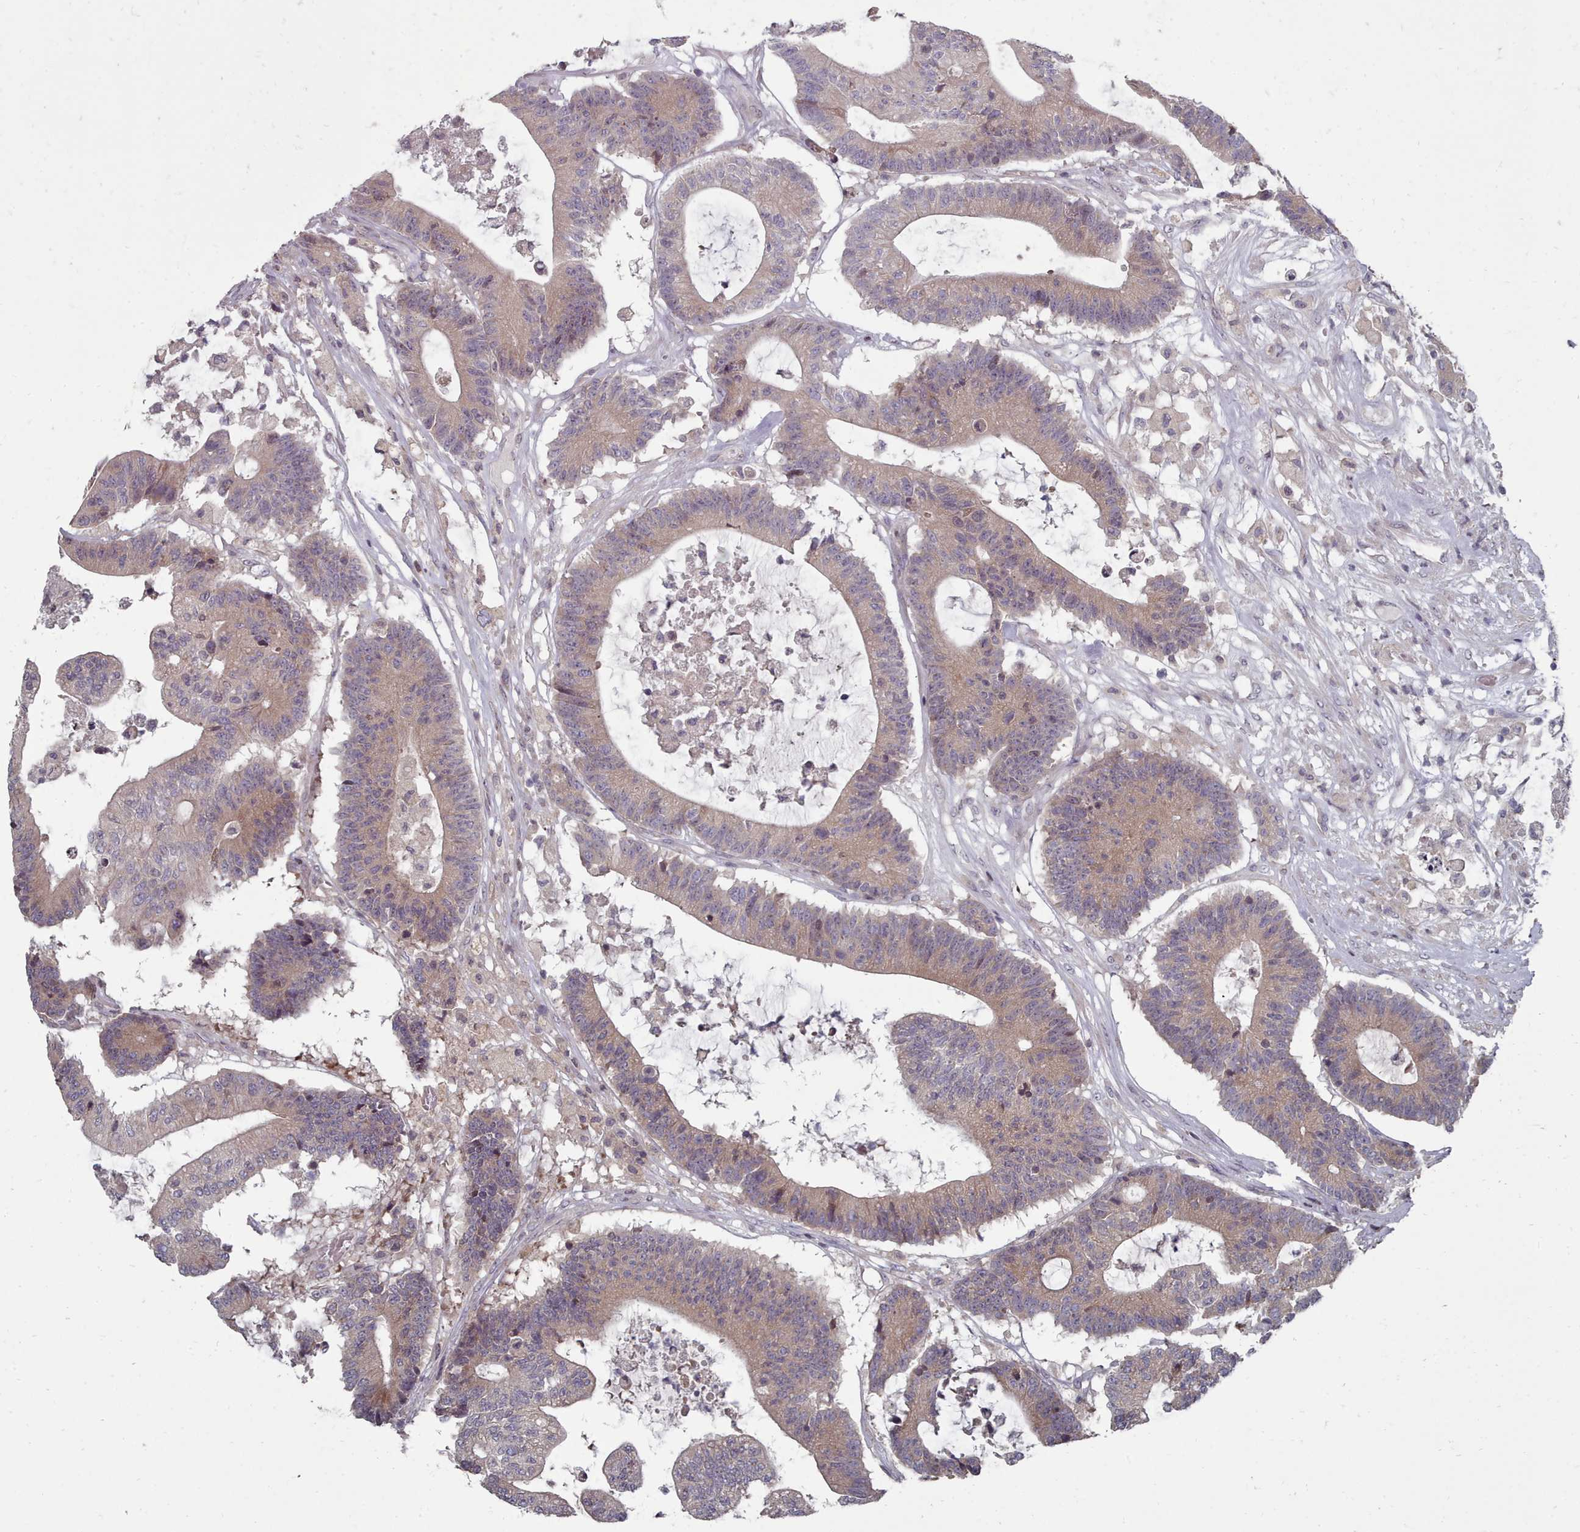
{"staining": {"intensity": "weak", "quantity": ">75%", "location": "cytoplasmic/membranous"}, "tissue": "colorectal cancer", "cell_type": "Tumor cells", "image_type": "cancer", "snomed": [{"axis": "morphology", "description": "Adenocarcinoma, NOS"}, {"axis": "topography", "description": "Colon"}], "caption": "Tumor cells show low levels of weak cytoplasmic/membranous staining in about >75% of cells in colorectal cancer (adenocarcinoma).", "gene": "ACKR3", "patient": {"sex": "female", "age": 84}}